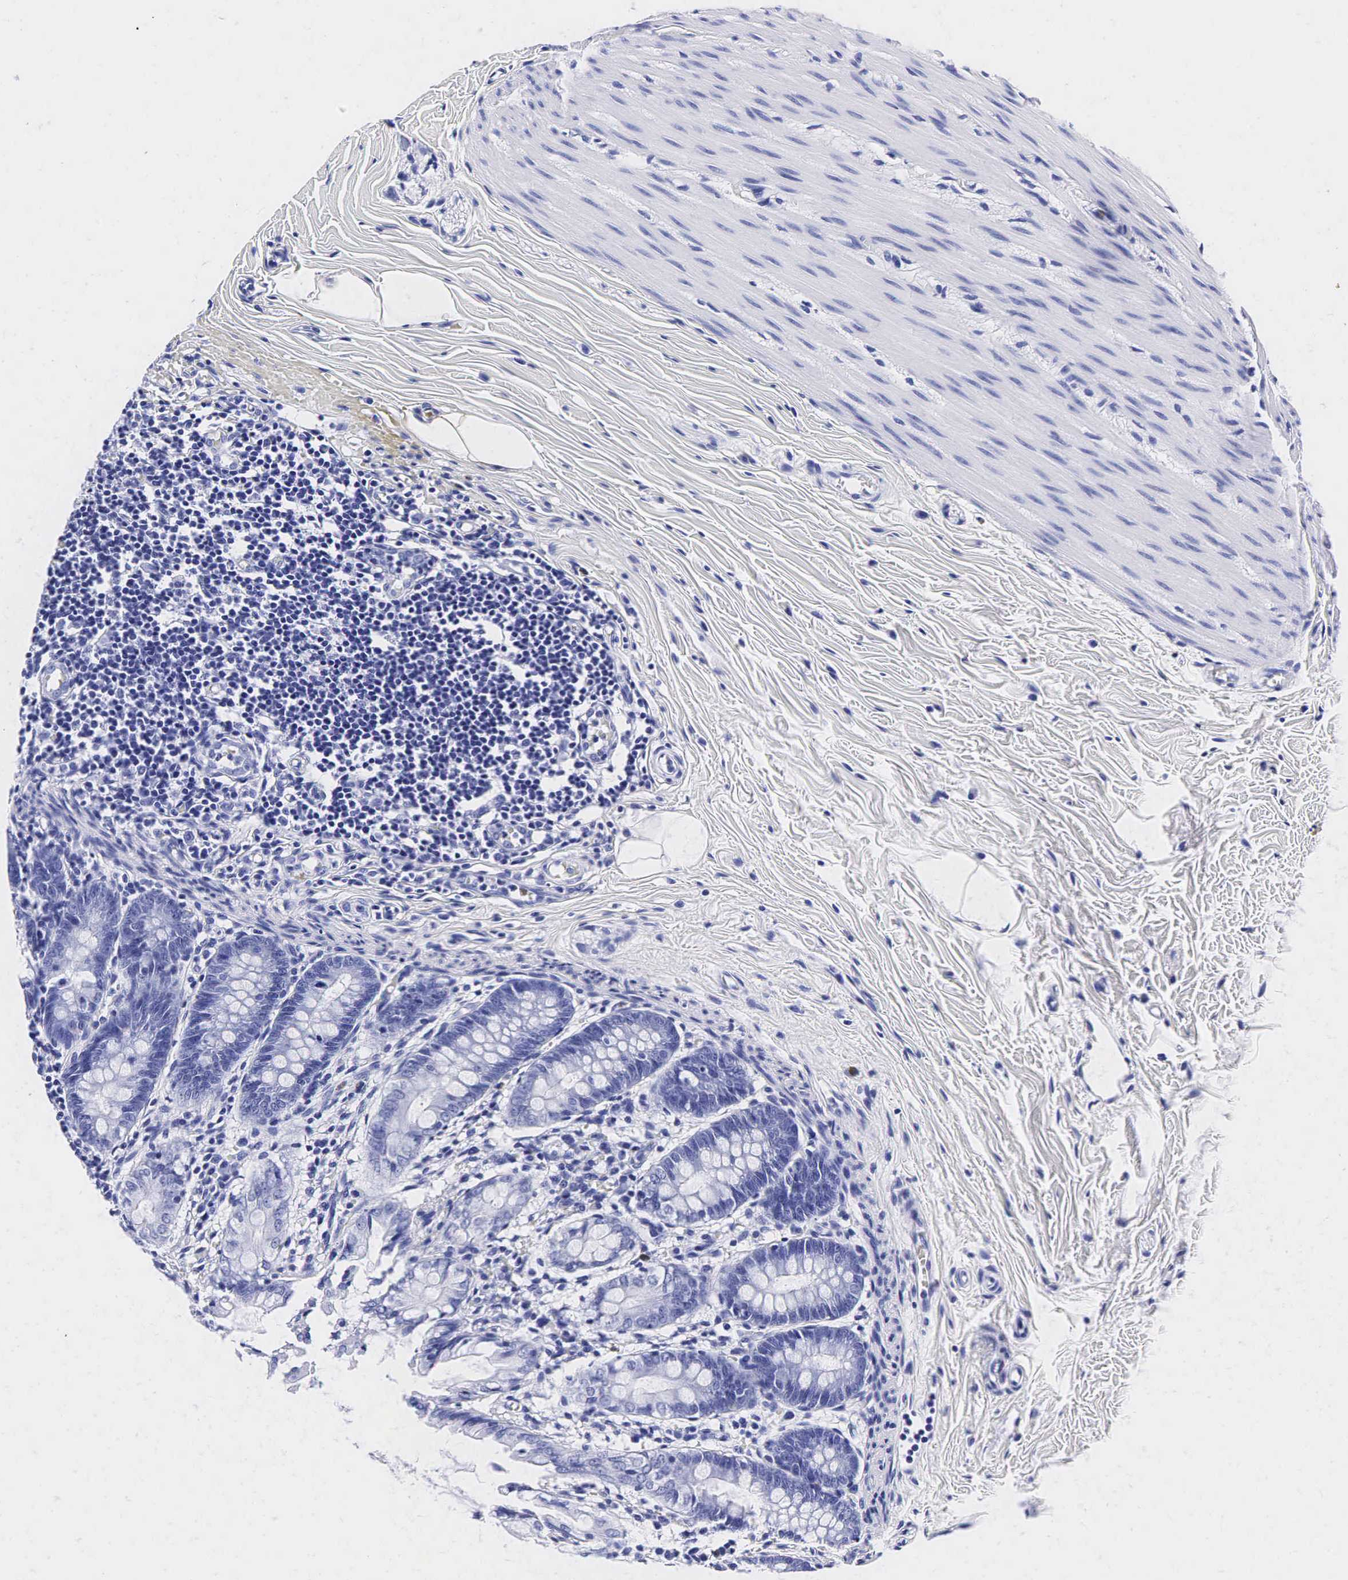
{"staining": {"intensity": "negative", "quantity": "none", "location": "none"}, "tissue": "colon", "cell_type": "Endothelial cells", "image_type": "normal", "snomed": [{"axis": "morphology", "description": "Normal tissue, NOS"}, {"axis": "topography", "description": "Colon"}], "caption": "High magnification brightfield microscopy of benign colon stained with DAB (brown) and counterstained with hematoxylin (blue): endothelial cells show no significant positivity. (Stains: DAB IHC with hematoxylin counter stain, Microscopy: brightfield microscopy at high magnification).", "gene": "KLK3", "patient": {"sex": "male", "age": 1}}